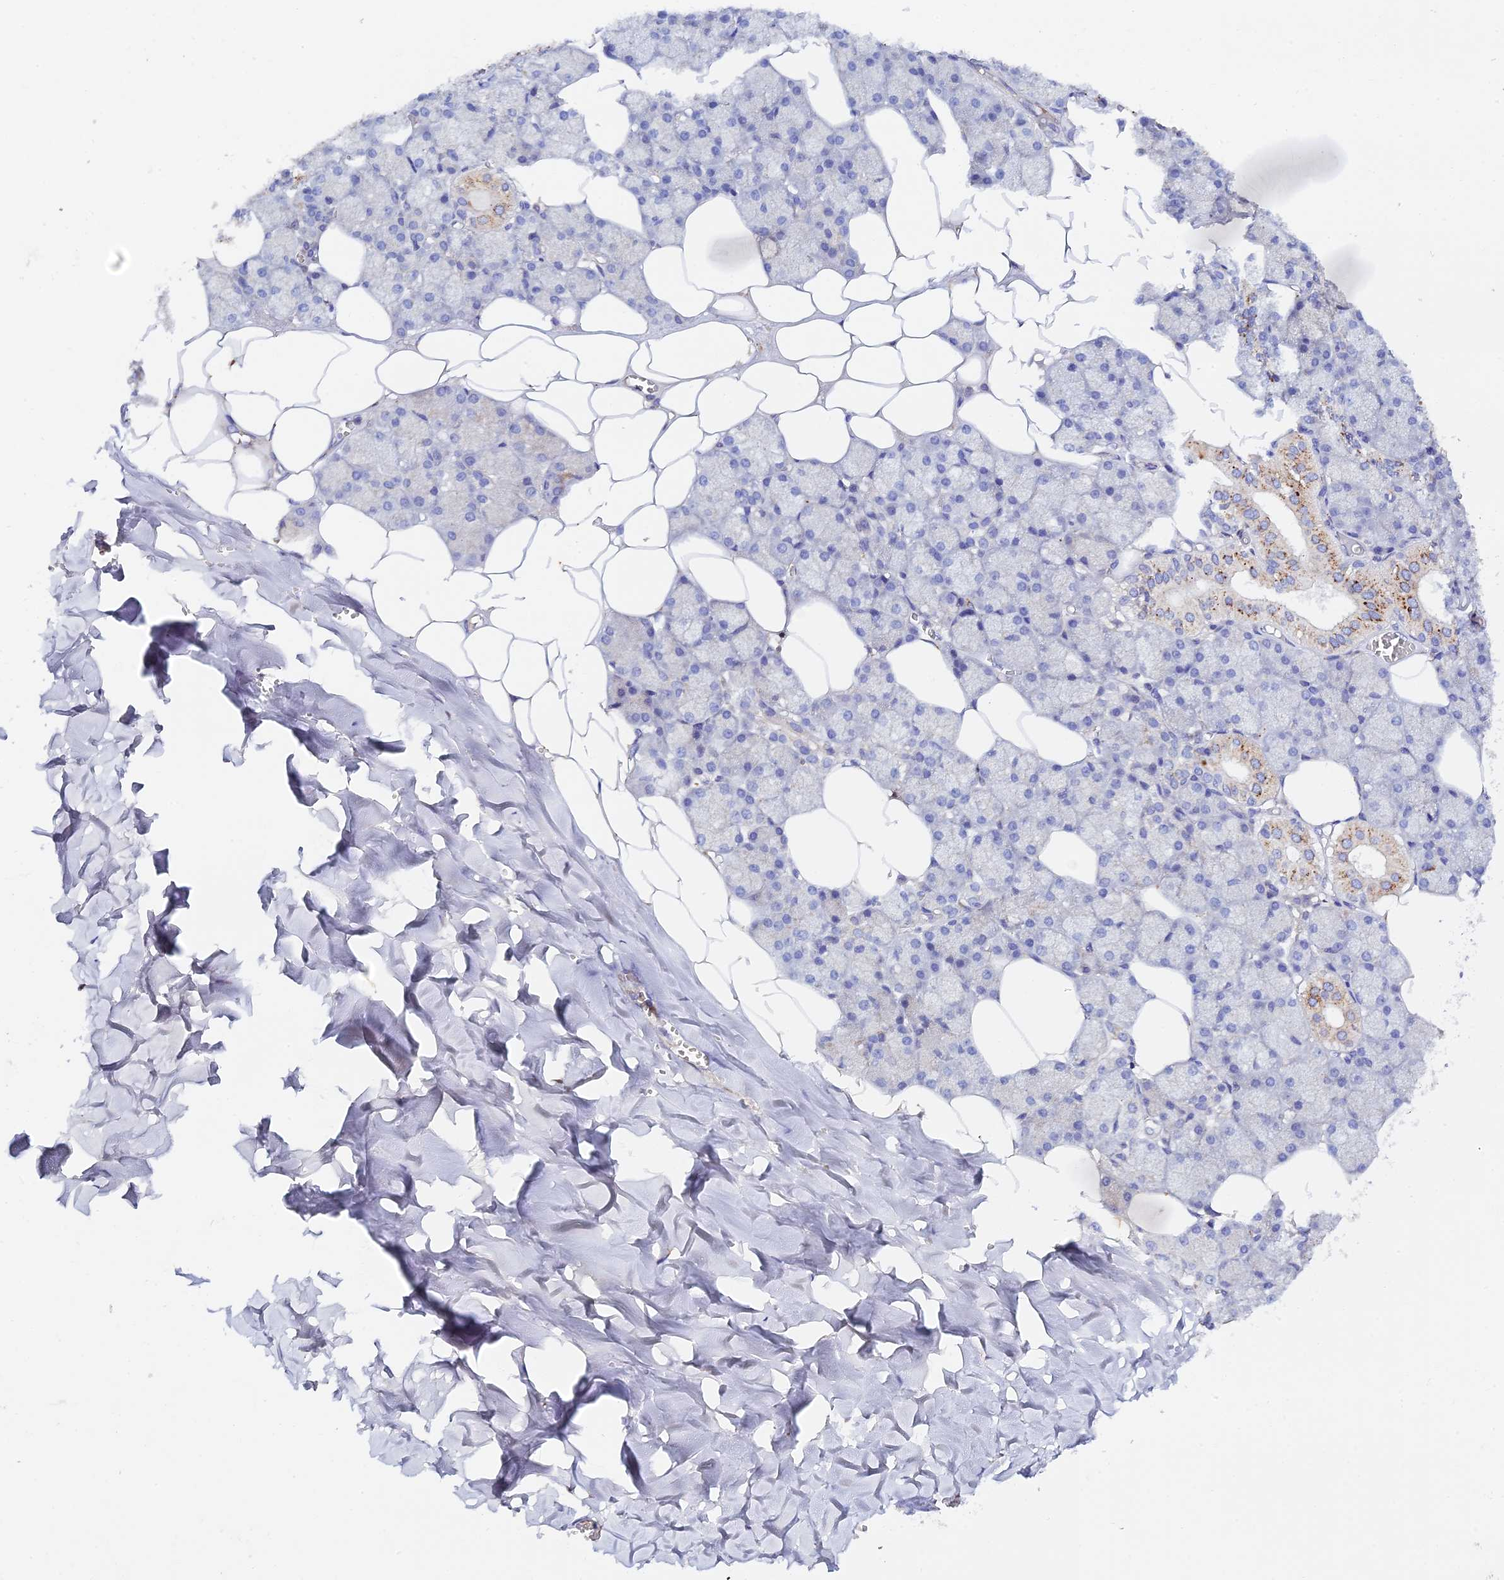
{"staining": {"intensity": "strong", "quantity": "<25%", "location": "cytoplasmic/membranous"}, "tissue": "salivary gland", "cell_type": "Glandular cells", "image_type": "normal", "snomed": [{"axis": "morphology", "description": "Normal tissue, NOS"}, {"axis": "topography", "description": "Salivary gland"}], "caption": "Protein expression analysis of benign human salivary gland reveals strong cytoplasmic/membranous expression in about <25% of glandular cells. The staining was performed using DAB to visualize the protein expression in brown, while the nuclei were stained in blue with hematoxylin (Magnification: 20x).", "gene": "RPGRIP1L", "patient": {"sex": "male", "age": 62}}